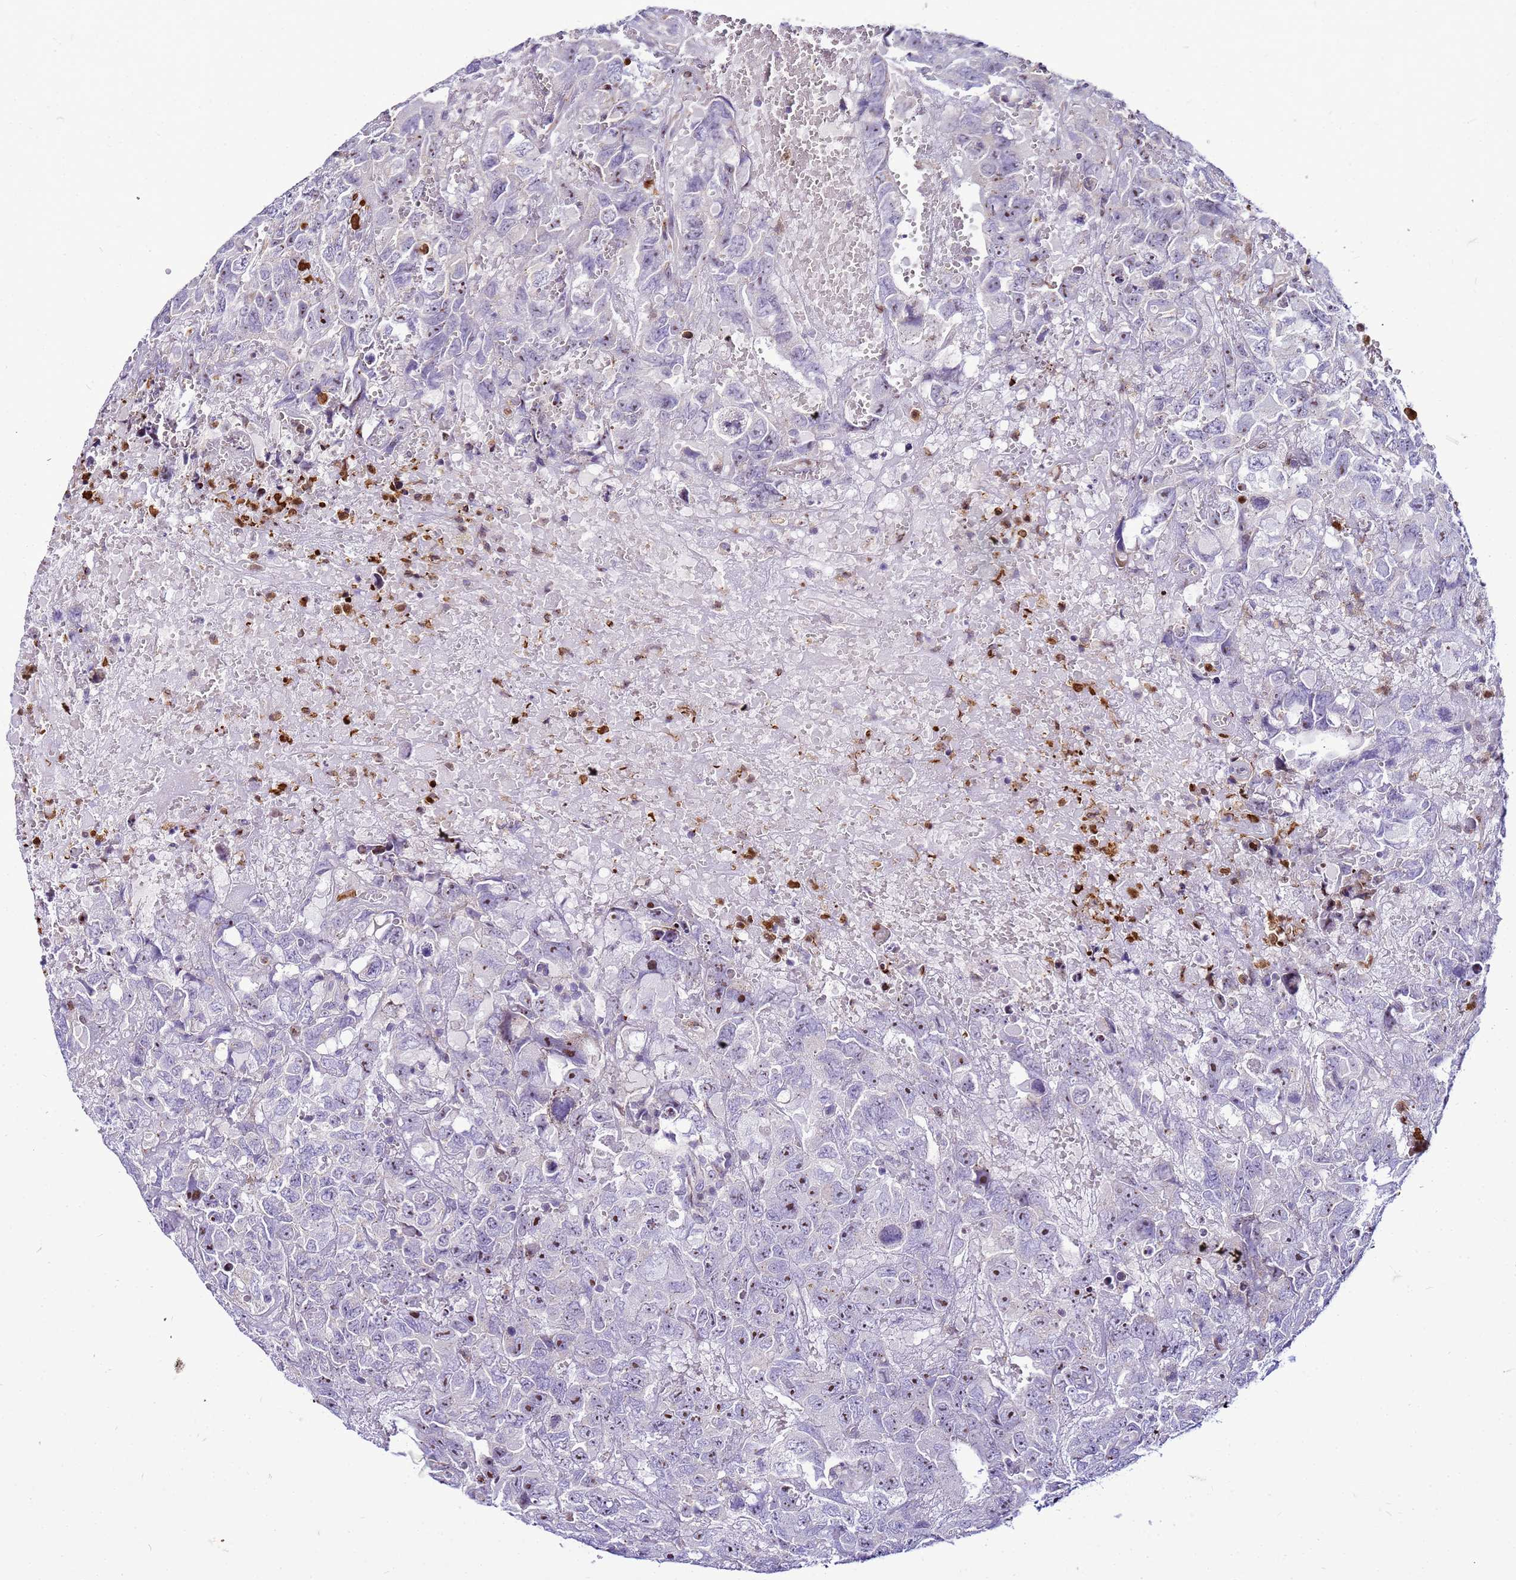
{"staining": {"intensity": "moderate", "quantity": "25%-75%", "location": "nuclear"}, "tissue": "testis cancer", "cell_type": "Tumor cells", "image_type": "cancer", "snomed": [{"axis": "morphology", "description": "Carcinoma, Embryonal, NOS"}, {"axis": "topography", "description": "Testis"}], "caption": "Immunohistochemistry (DAB) staining of human testis embryonal carcinoma displays moderate nuclear protein staining in approximately 25%-75% of tumor cells.", "gene": "VPS4B", "patient": {"sex": "male", "age": 45}}